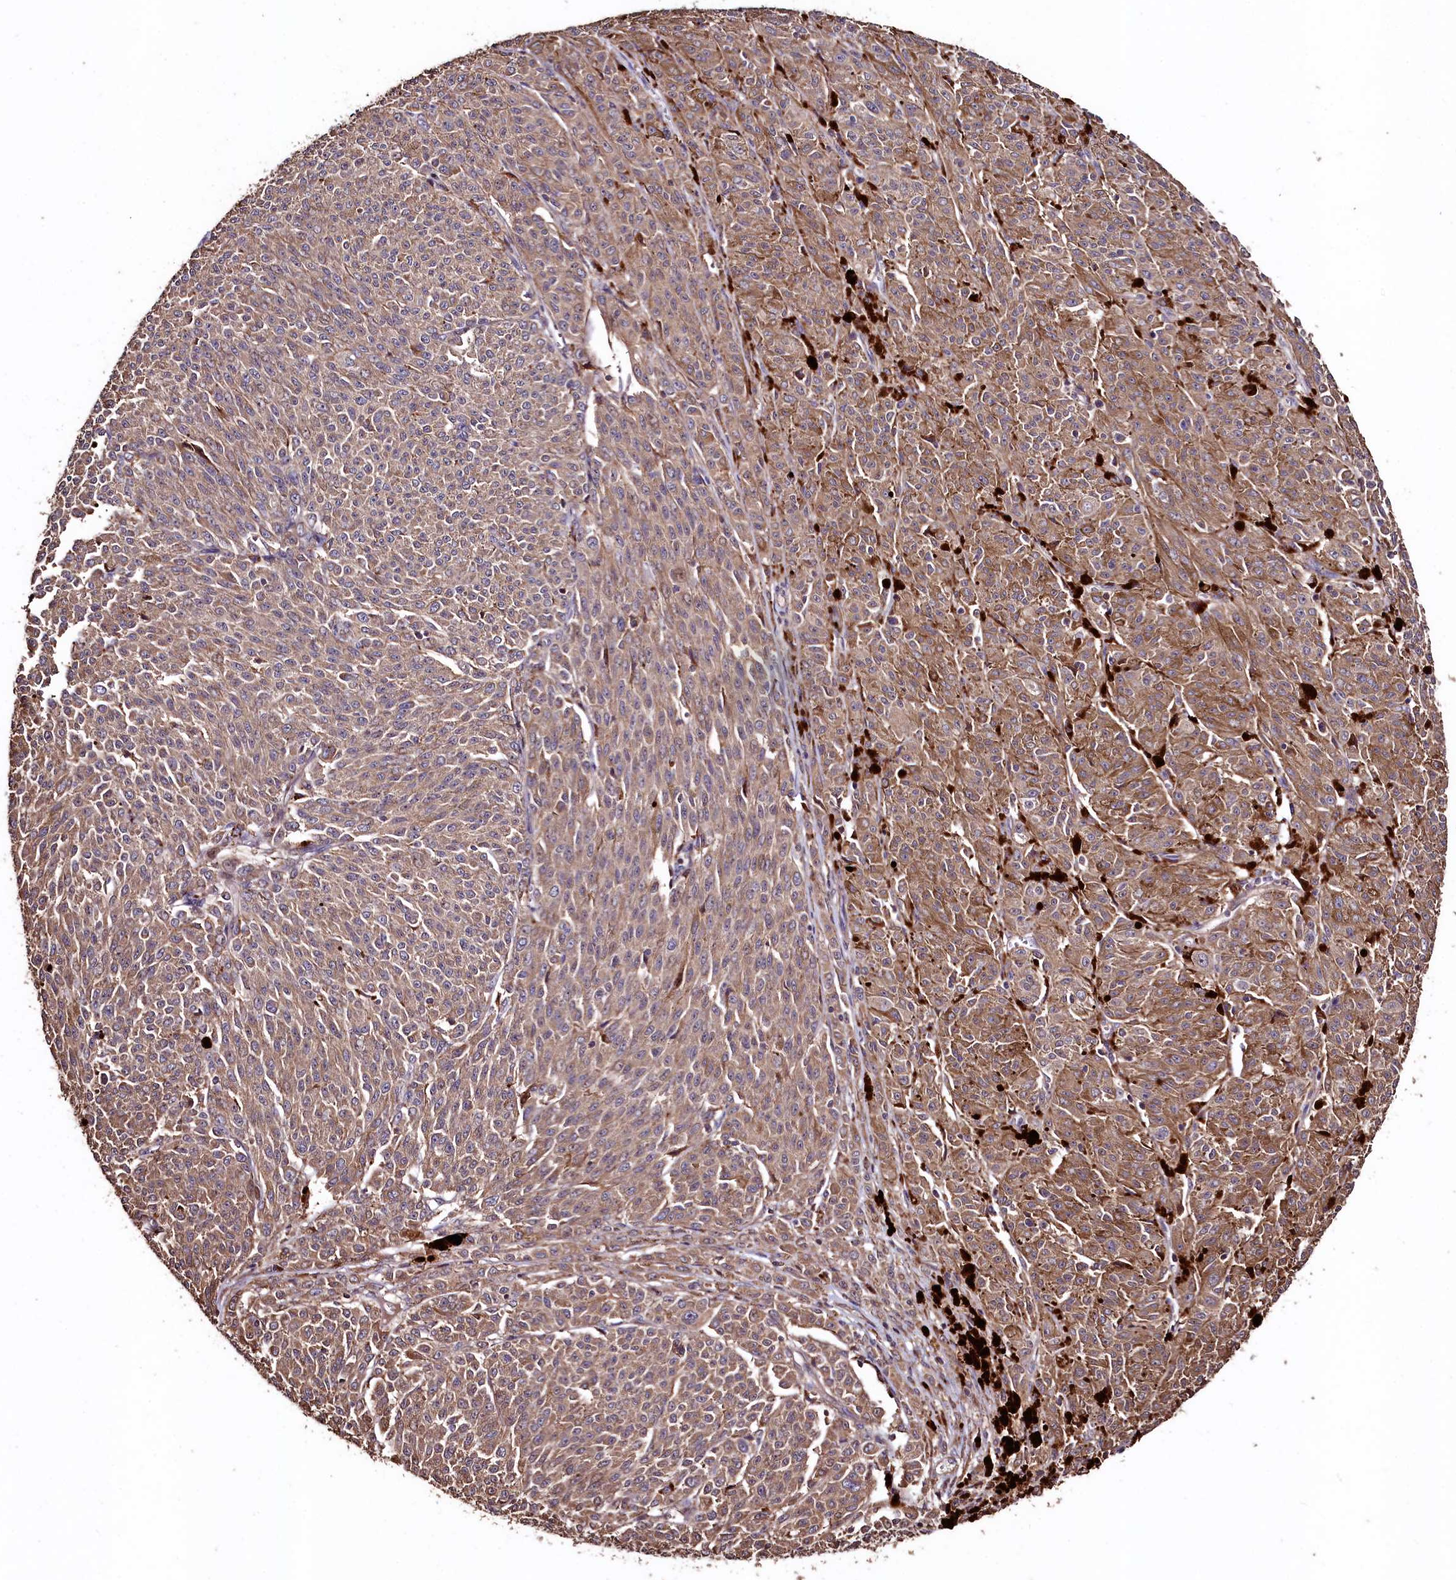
{"staining": {"intensity": "moderate", "quantity": ">75%", "location": "cytoplasmic/membranous"}, "tissue": "melanoma", "cell_type": "Tumor cells", "image_type": "cancer", "snomed": [{"axis": "morphology", "description": "Malignant melanoma, NOS"}, {"axis": "topography", "description": "Skin"}], "caption": "Melanoma stained with DAB immunohistochemistry (IHC) demonstrates medium levels of moderate cytoplasmic/membranous positivity in approximately >75% of tumor cells.", "gene": "TMEM98", "patient": {"sex": "female", "age": 52}}